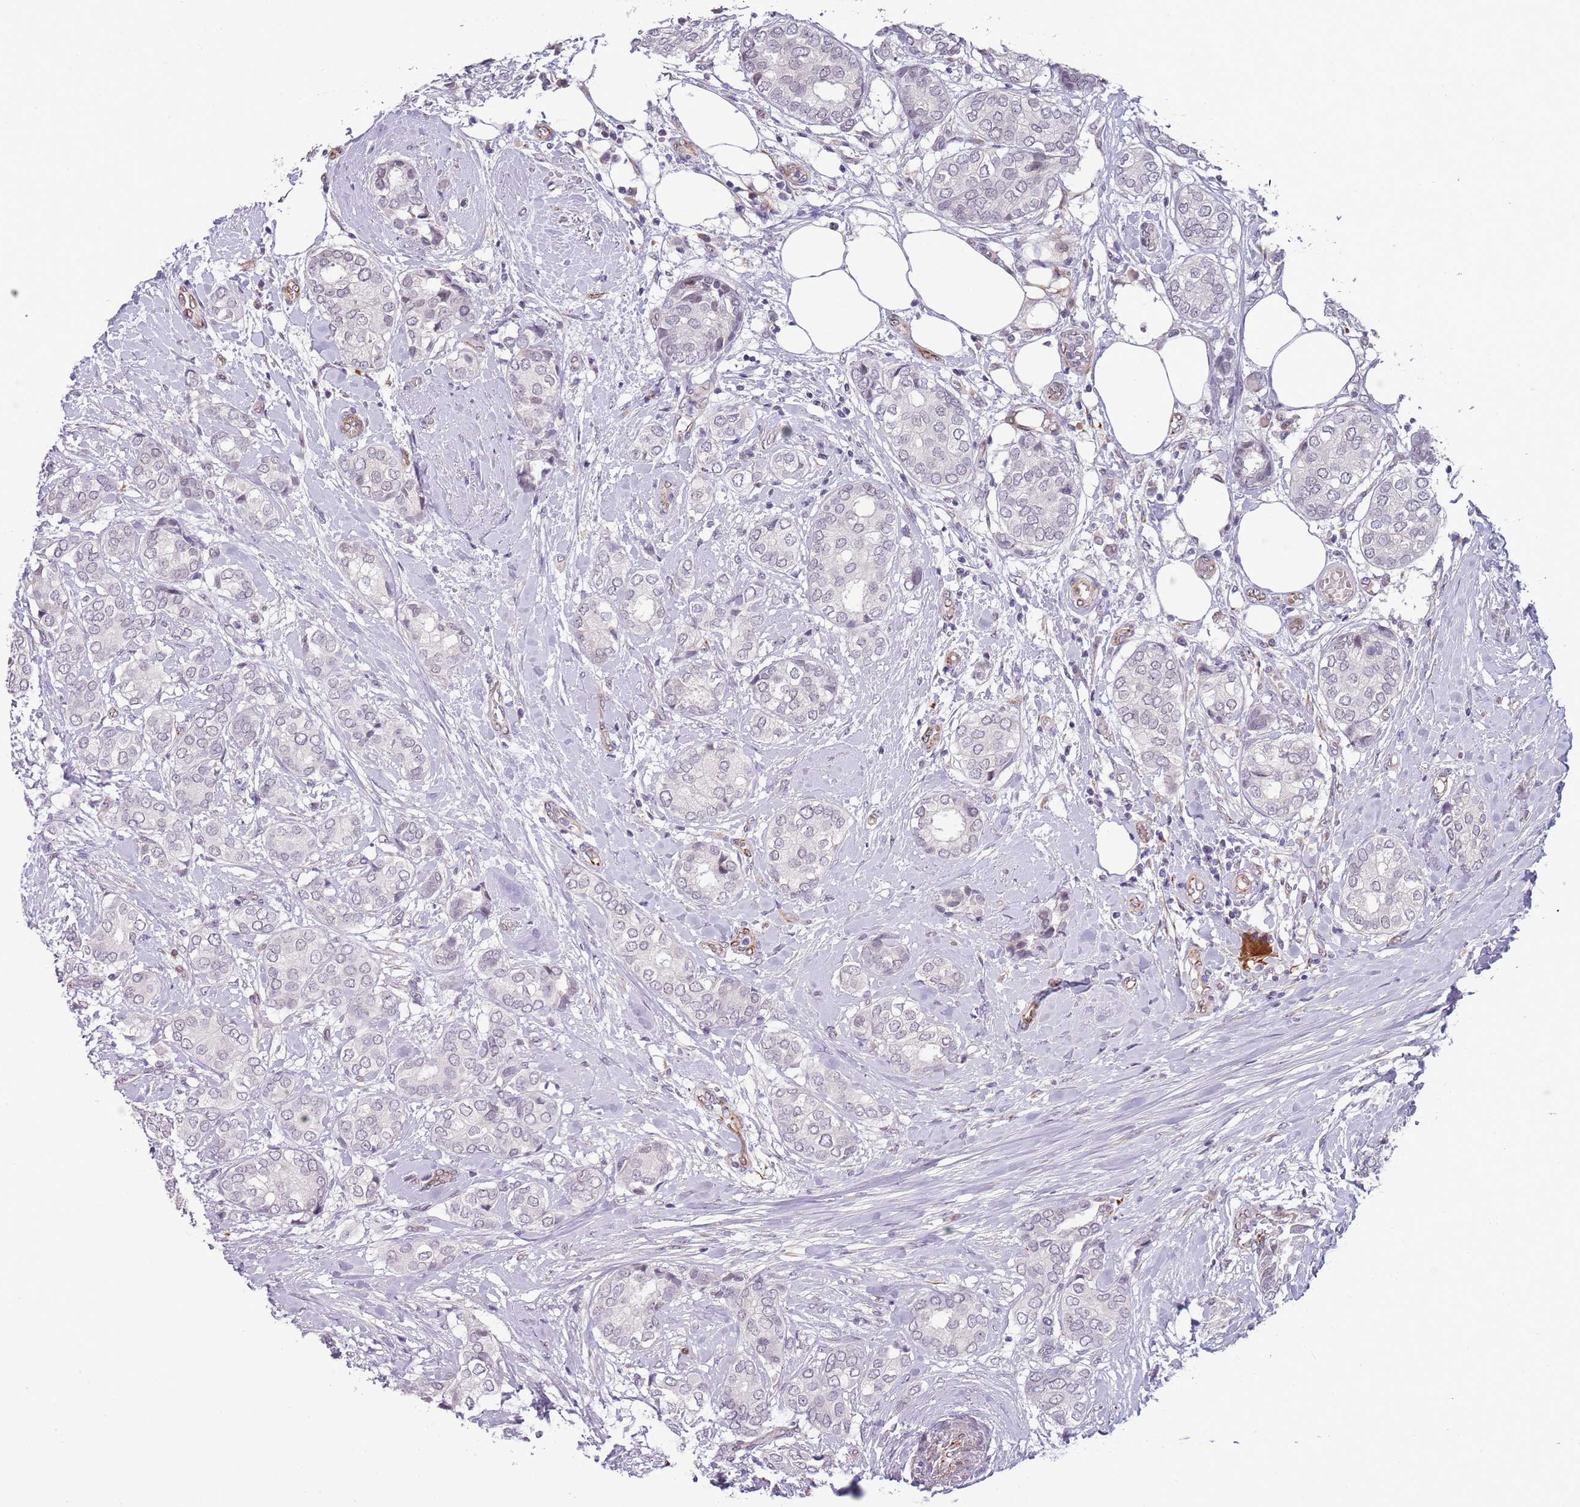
{"staining": {"intensity": "negative", "quantity": "none", "location": "none"}, "tissue": "breast cancer", "cell_type": "Tumor cells", "image_type": "cancer", "snomed": [{"axis": "morphology", "description": "Duct carcinoma"}, {"axis": "topography", "description": "Breast"}], "caption": "Image shows no significant protein expression in tumor cells of breast intraductal carcinoma.", "gene": "NBPF3", "patient": {"sex": "female", "age": 73}}